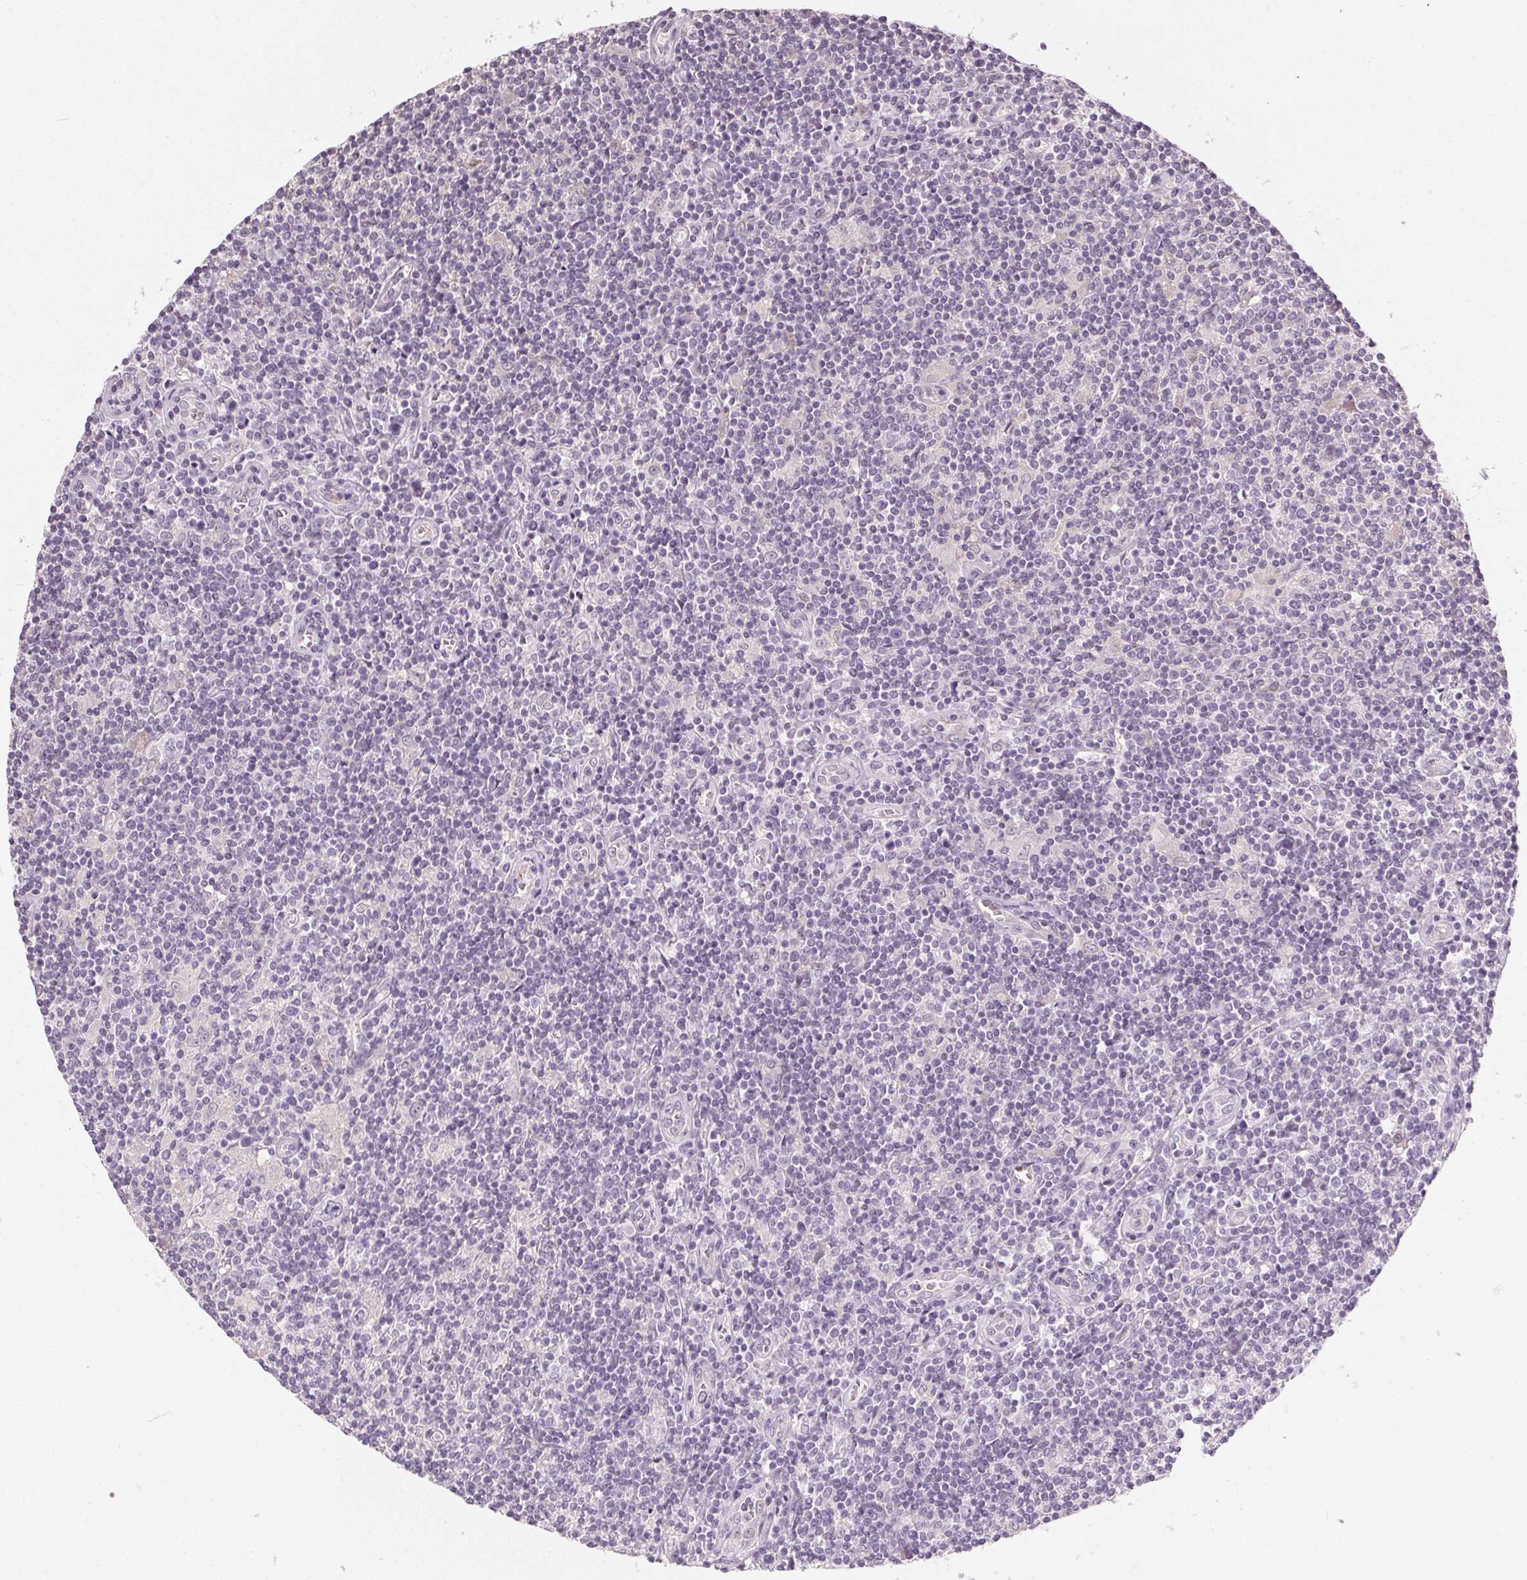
{"staining": {"intensity": "negative", "quantity": "none", "location": "none"}, "tissue": "lymphoma", "cell_type": "Tumor cells", "image_type": "cancer", "snomed": [{"axis": "morphology", "description": "Hodgkin's disease, NOS"}, {"axis": "topography", "description": "Lymph node"}], "caption": "The IHC micrograph has no significant expression in tumor cells of Hodgkin's disease tissue.", "gene": "CLTRN", "patient": {"sex": "male", "age": 40}}